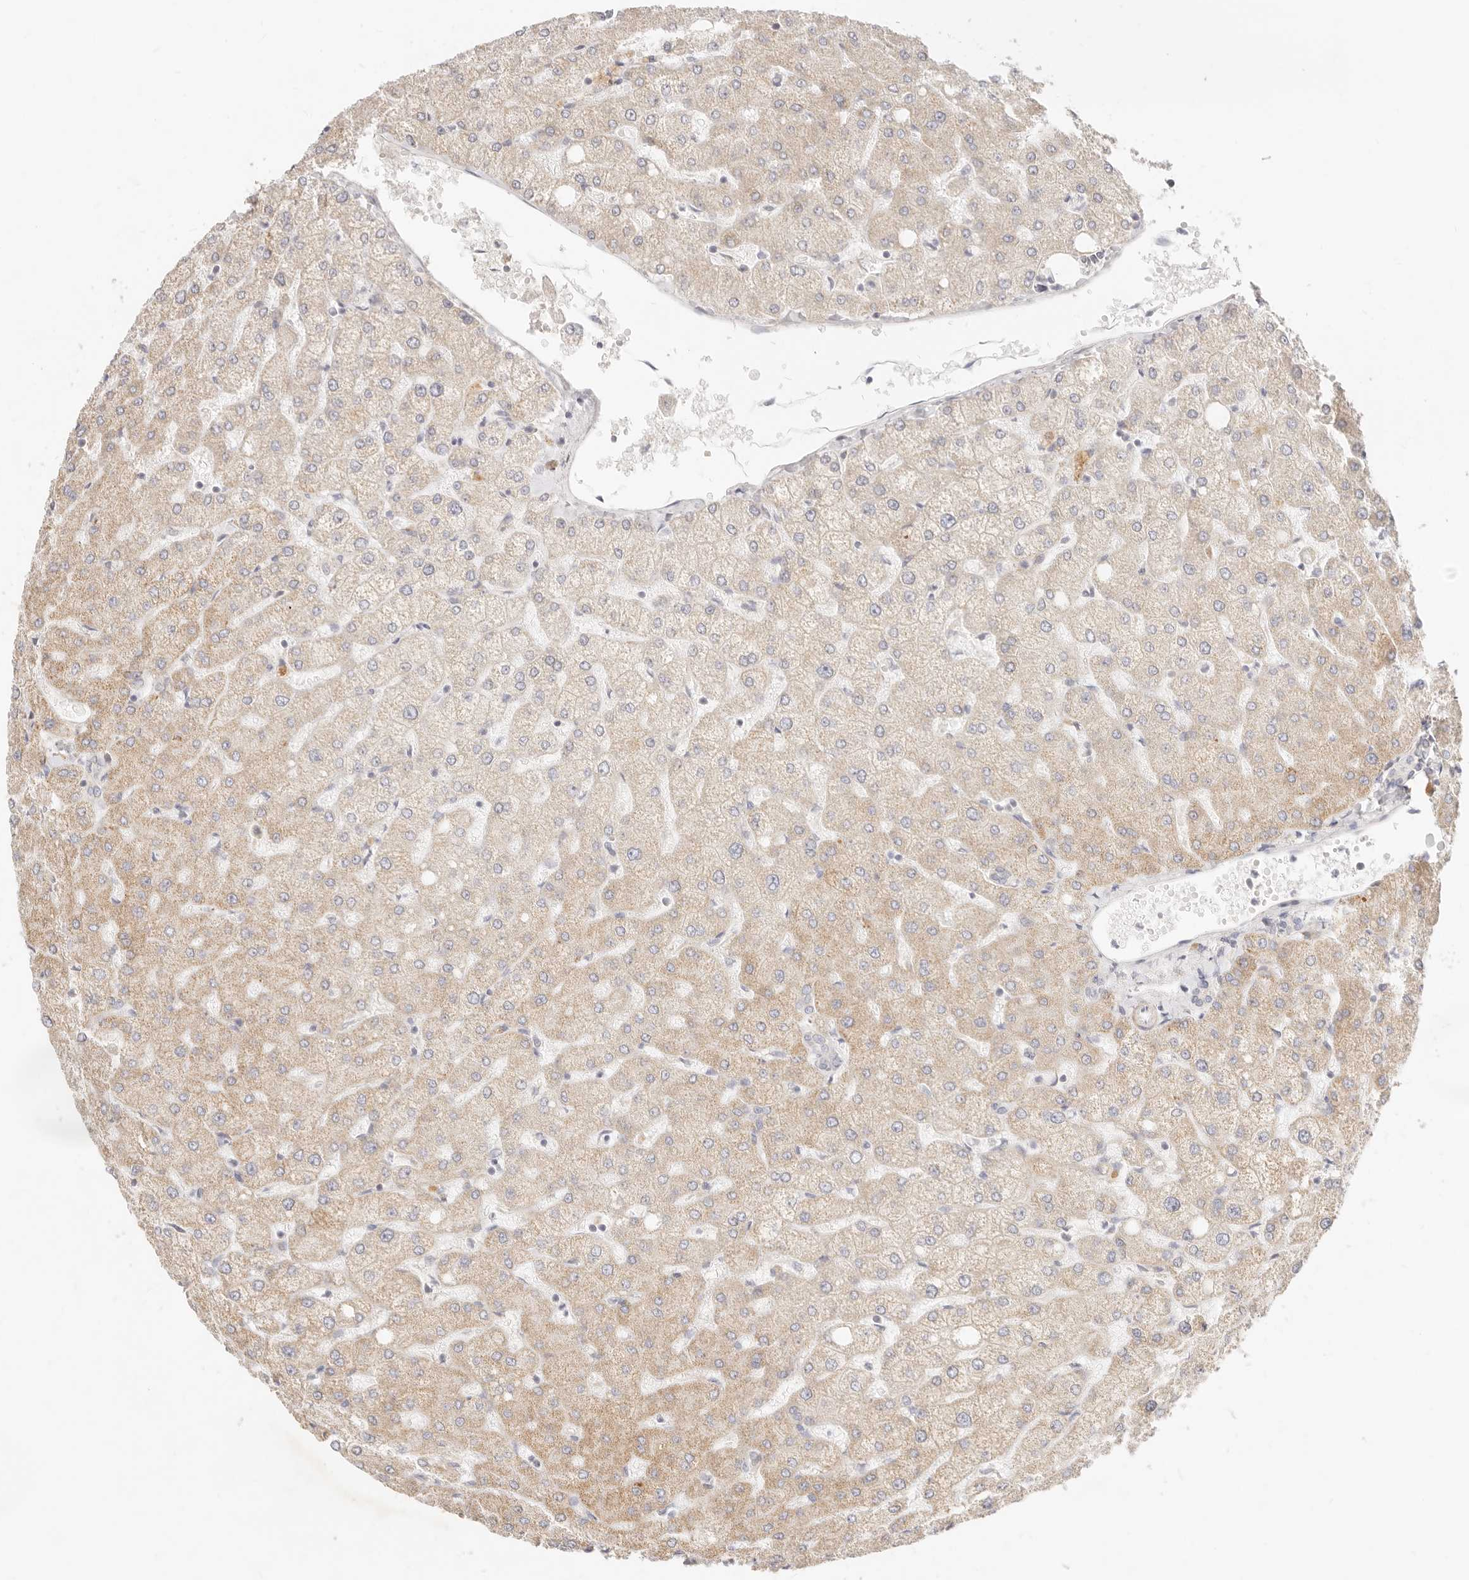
{"staining": {"intensity": "negative", "quantity": "none", "location": "none"}, "tissue": "liver", "cell_type": "Cholangiocytes", "image_type": "normal", "snomed": [{"axis": "morphology", "description": "Normal tissue, NOS"}, {"axis": "topography", "description": "Liver"}], "caption": "Liver was stained to show a protein in brown. There is no significant positivity in cholangiocytes. (DAB immunohistochemistry (IHC), high magnification).", "gene": "RUBCNL", "patient": {"sex": "female", "age": 54}}